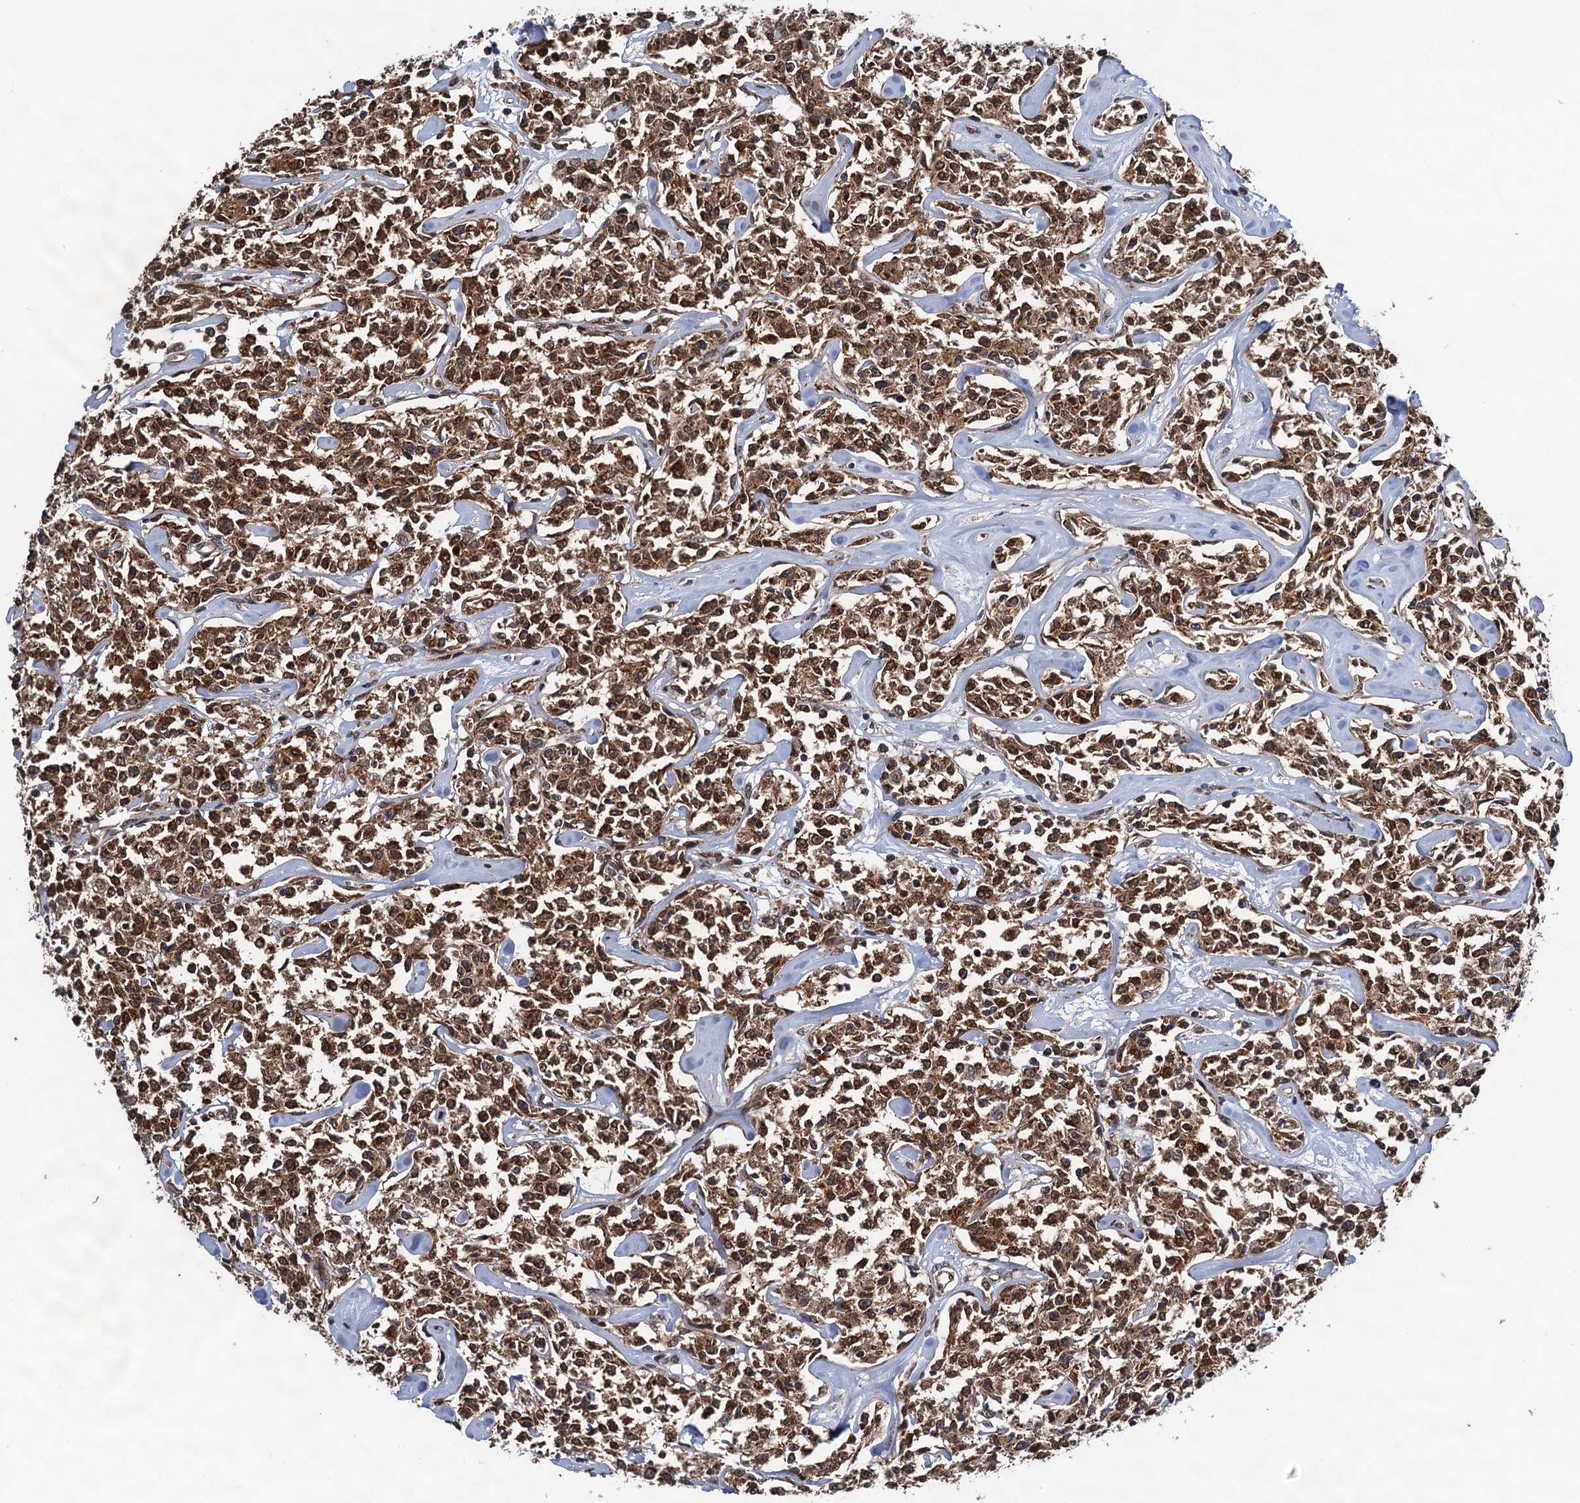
{"staining": {"intensity": "strong", "quantity": ">75%", "location": "cytoplasmic/membranous,nuclear"}, "tissue": "lymphoma", "cell_type": "Tumor cells", "image_type": "cancer", "snomed": [{"axis": "morphology", "description": "Malignant lymphoma, non-Hodgkin's type, Low grade"}, {"axis": "topography", "description": "Small intestine"}], "caption": "Protein staining of lymphoma tissue displays strong cytoplasmic/membranous and nuclear staining in approximately >75% of tumor cells. (IHC, brightfield microscopy, high magnification).", "gene": "CMPK2", "patient": {"sex": "female", "age": 59}}